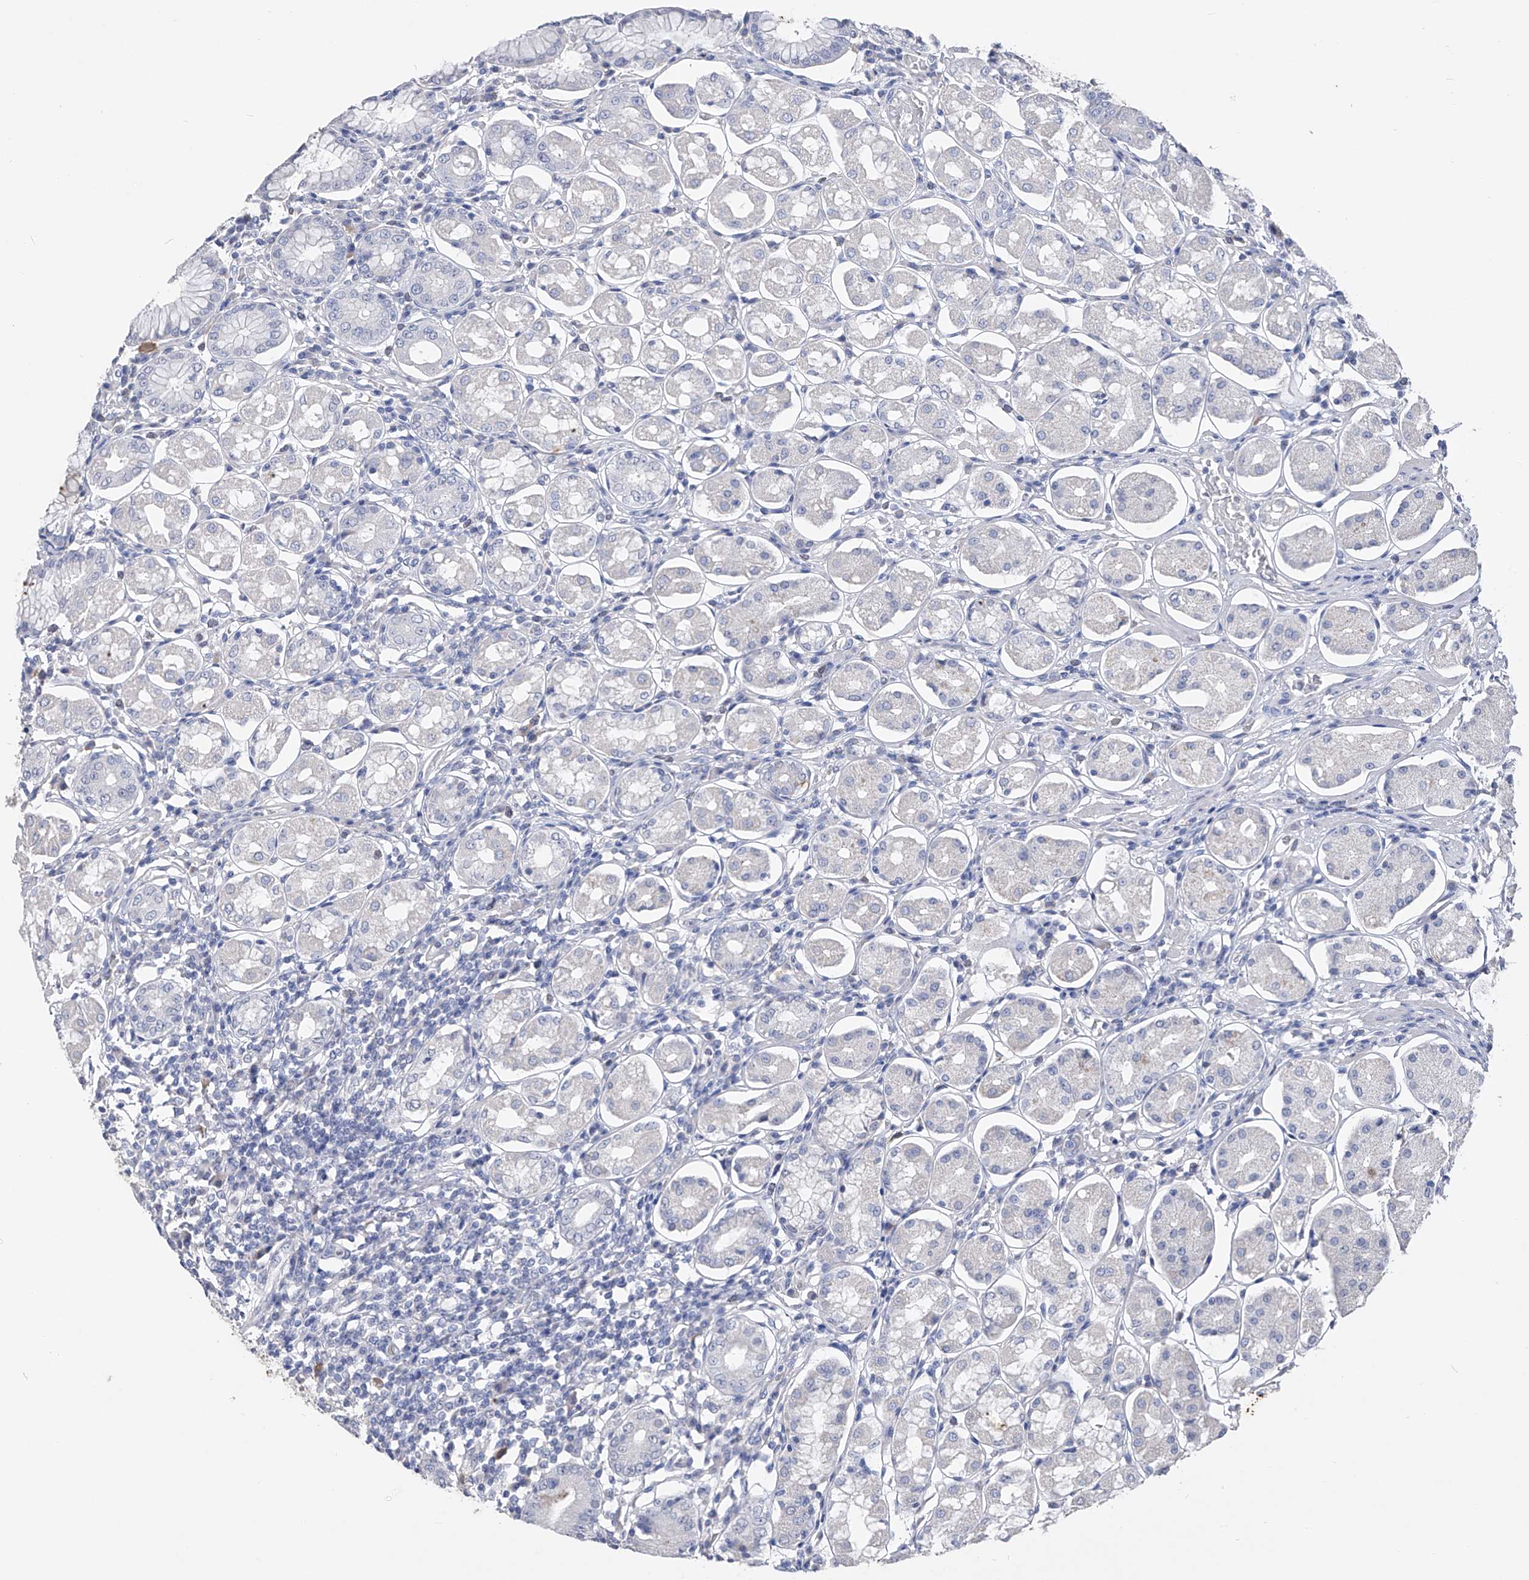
{"staining": {"intensity": "negative", "quantity": "none", "location": "none"}, "tissue": "stomach", "cell_type": "Glandular cells", "image_type": "normal", "snomed": [{"axis": "morphology", "description": "Normal tissue, NOS"}, {"axis": "topography", "description": "Stomach, lower"}], "caption": "Immunohistochemistry (IHC) micrograph of normal stomach: stomach stained with DAB (3,3'-diaminobenzidine) reveals no significant protein positivity in glandular cells.", "gene": "ADRA1A", "patient": {"sex": "female", "age": 56}}